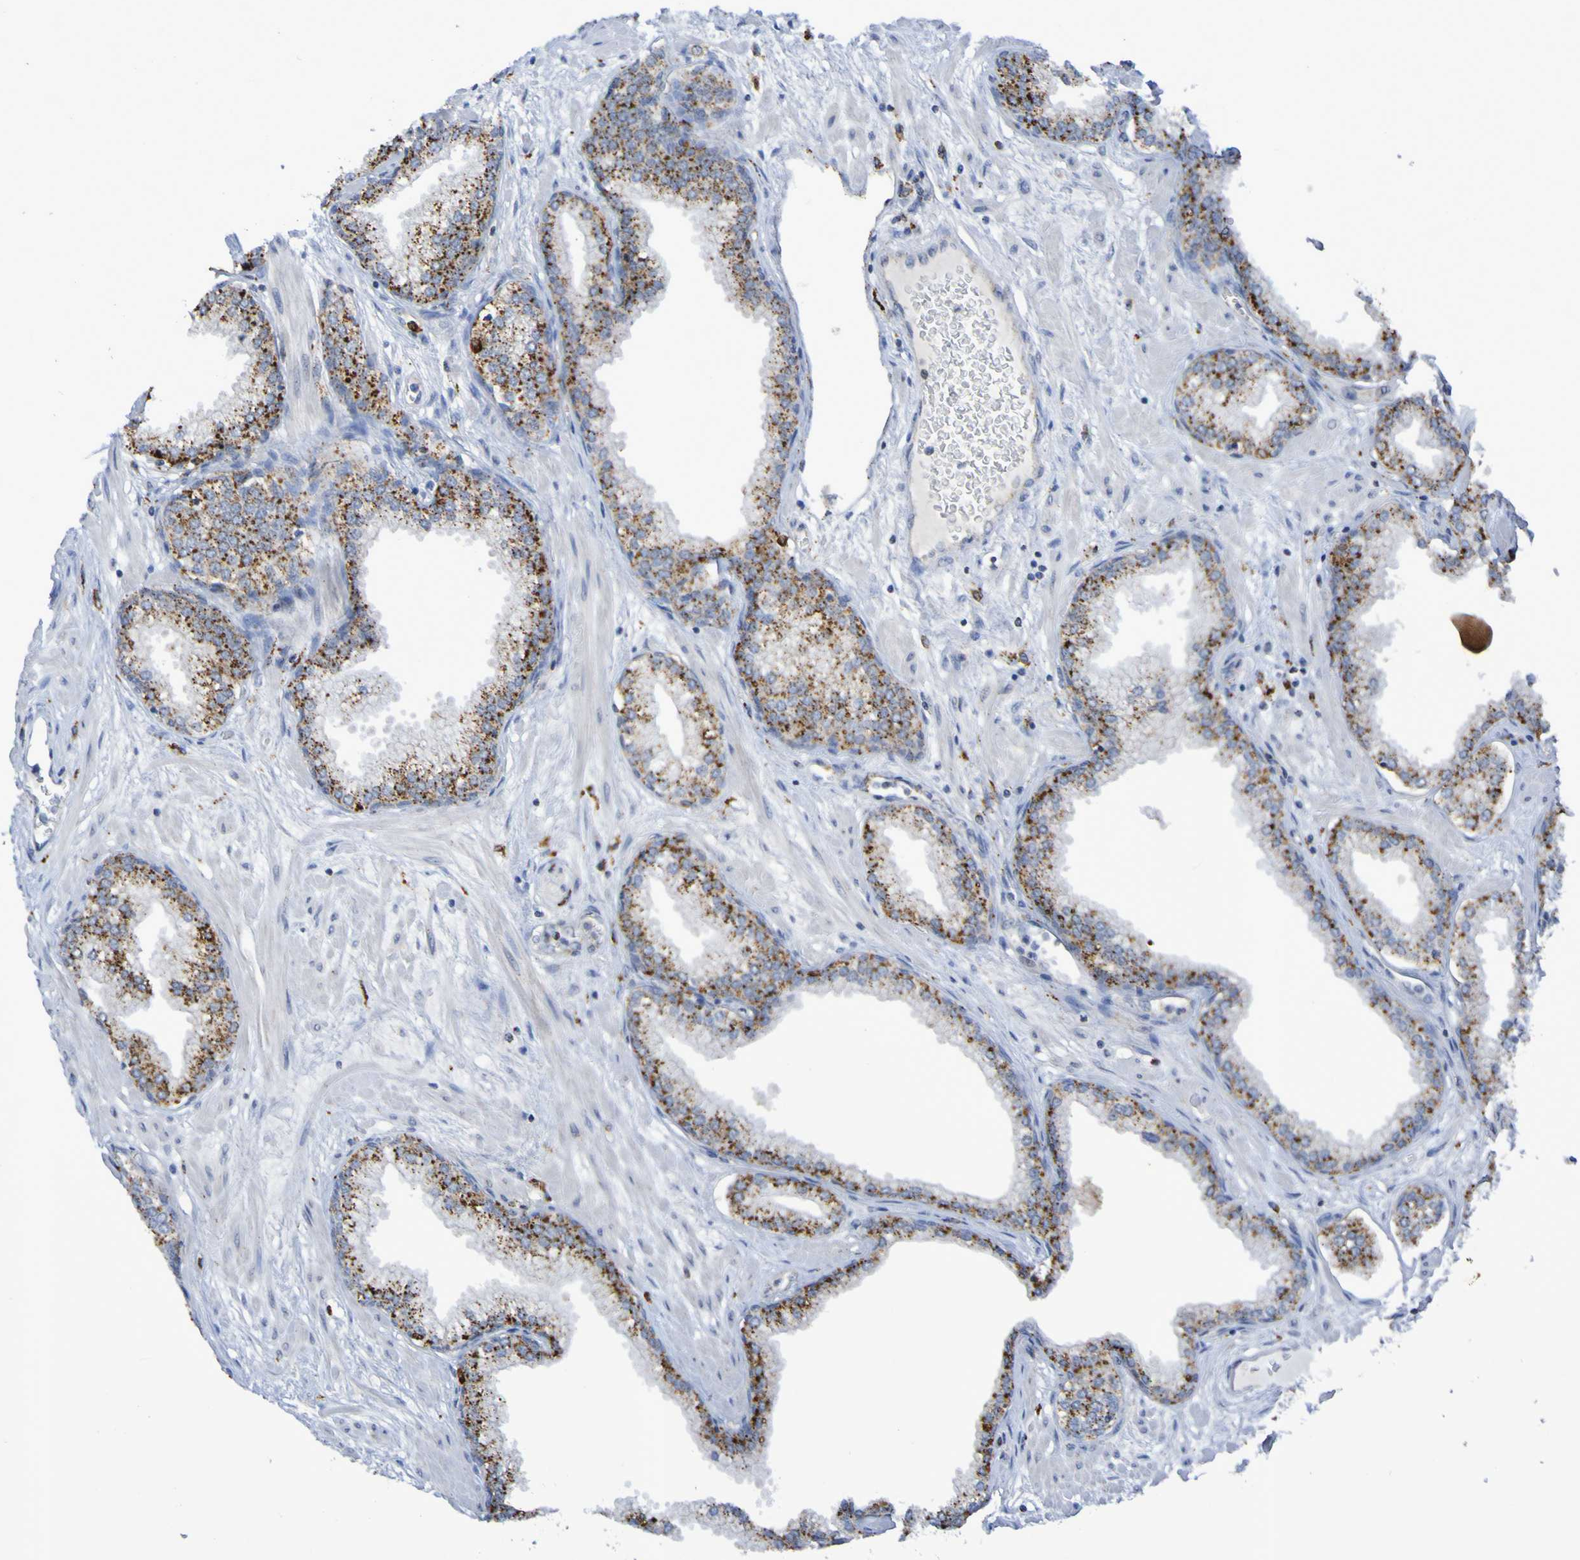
{"staining": {"intensity": "strong", "quantity": ">75%", "location": "cytoplasmic/membranous"}, "tissue": "prostate", "cell_type": "Glandular cells", "image_type": "normal", "snomed": [{"axis": "morphology", "description": "Normal tissue, NOS"}, {"axis": "morphology", "description": "Urothelial carcinoma, Low grade"}, {"axis": "topography", "description": "Urinary bladder"}, {"axis": "topography", "description": "Prostate"}], "caption": "Prostate stained with DAB (3,3'-diaminobenzidine) IHC demonstrates high levels of strong cytoplasmic/membranous expression in about >75% of glandular cells.", "gene": "TPH1", "patient": {"sex": "male", "age": 60}}